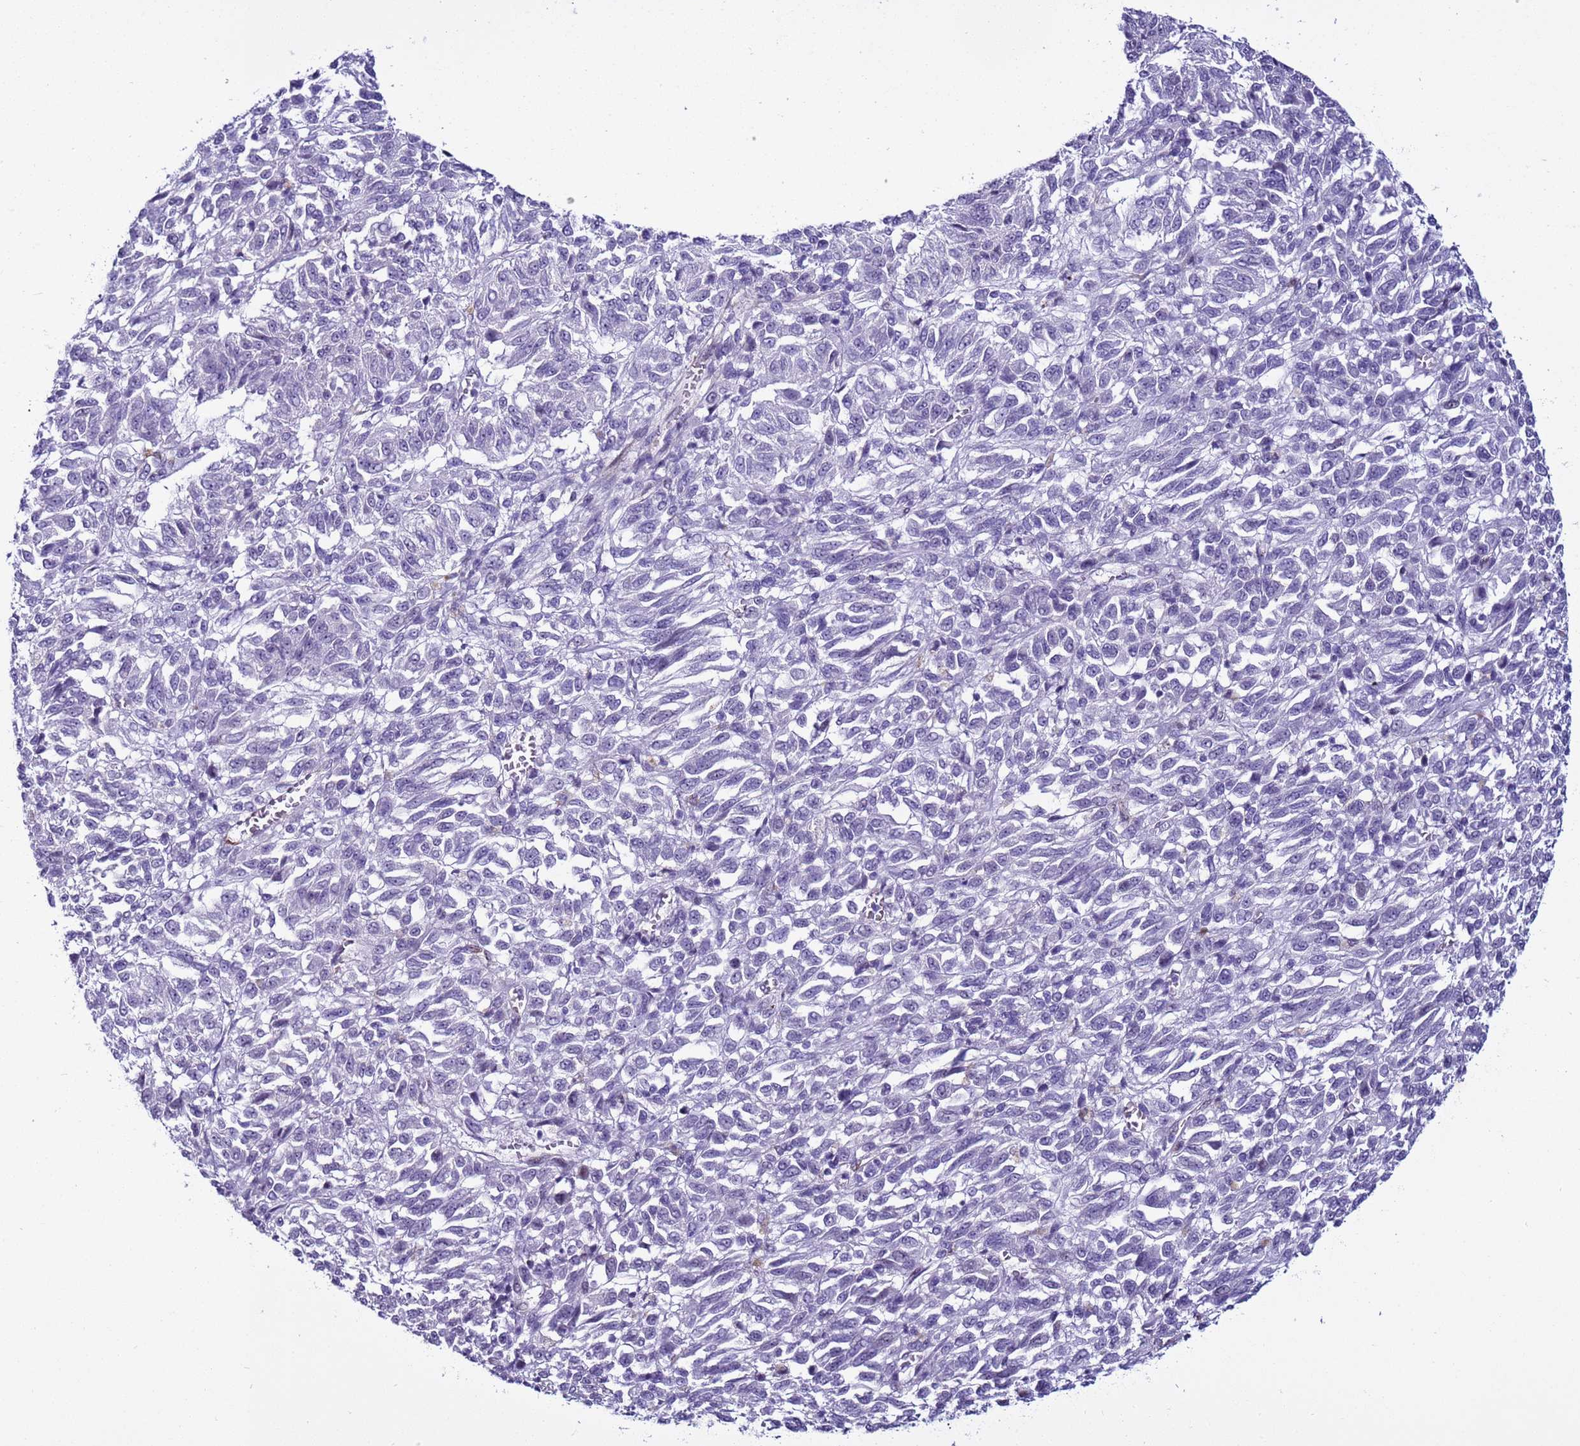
{"staining": {"intensity": "negative", "quantity": "none", "location": "none"}, "tissue": "melanoma", "cell_type": "Tumor cells", "image_type": "cancer", "snomed": [{"axis": "morphology", "description": "Malignant melanoma, Metastatic site"}, {"axis": "topography", "description": "Lung"}], "caption": "A high-resolution image shows IHC staining of melanoma, which reveals no significant expression in tumor cells. The staining is performed using DAB brown chromogen with nuclei counter-stained in using hematoxylin.", "gene": "LRRC10B", "patient": {"sex": "male", "age": 64}}